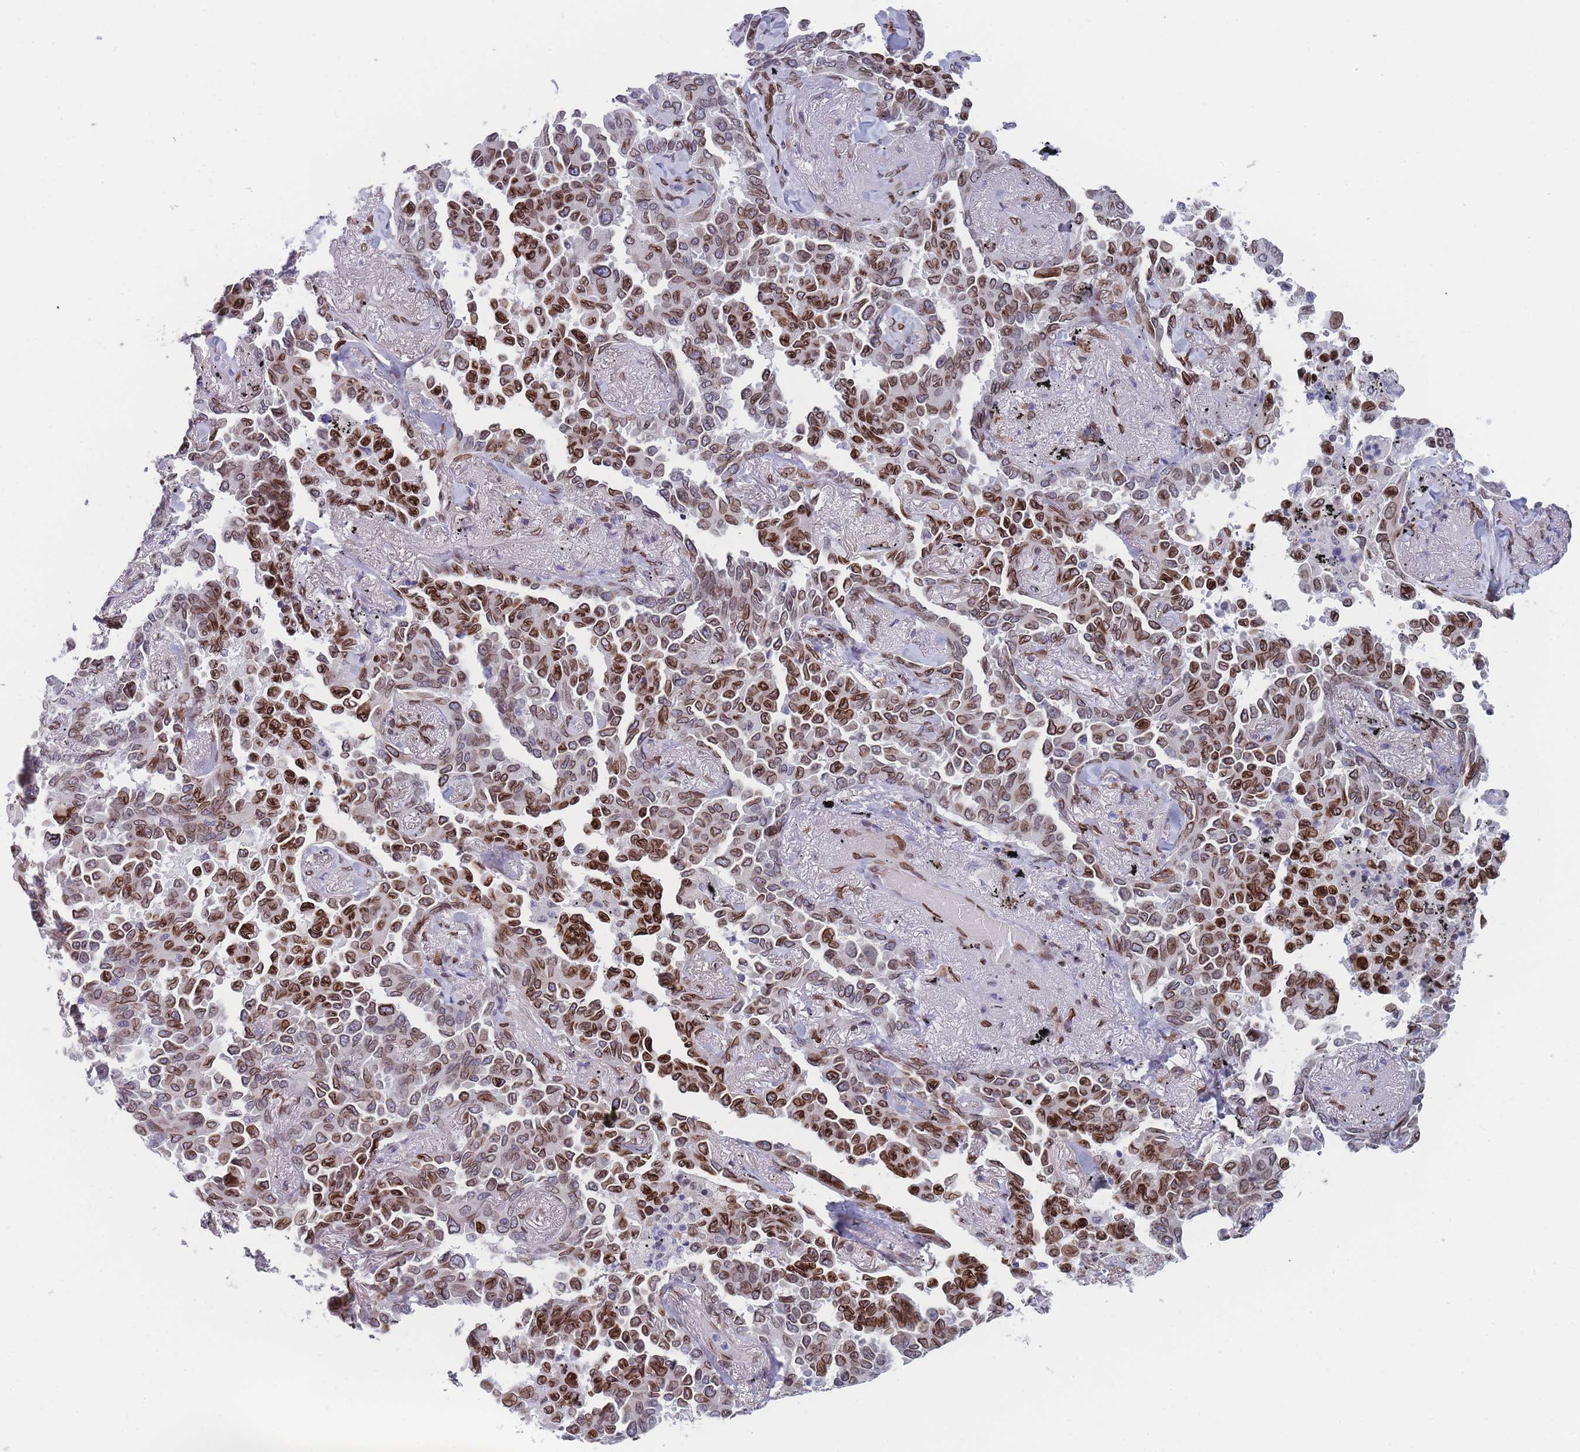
{"staining": {"intensity": "strong", "quantity": ">75%", "location": "cytoplasmic/membranous,nuclear"}, "tissue": "lung cancer", "cell_type": "Tumor cells", "image_type": "cancer", "snomed": [{"axis": "morphology", "description": "Adenocarcinoma, NOS"}, {"axis": "topography", "description": "Lung"}], "caption": "This micrograph reveals lung adenocarcinoma stained with IHC to label a protein in brown. The cytoplasmic/membranous and nuclear of tumor cells show strong positivity for the protein. Nuclei are counter-stained blue.", "gene": "ZBTB1", "patient": {"sex": "female", "age": 67}}